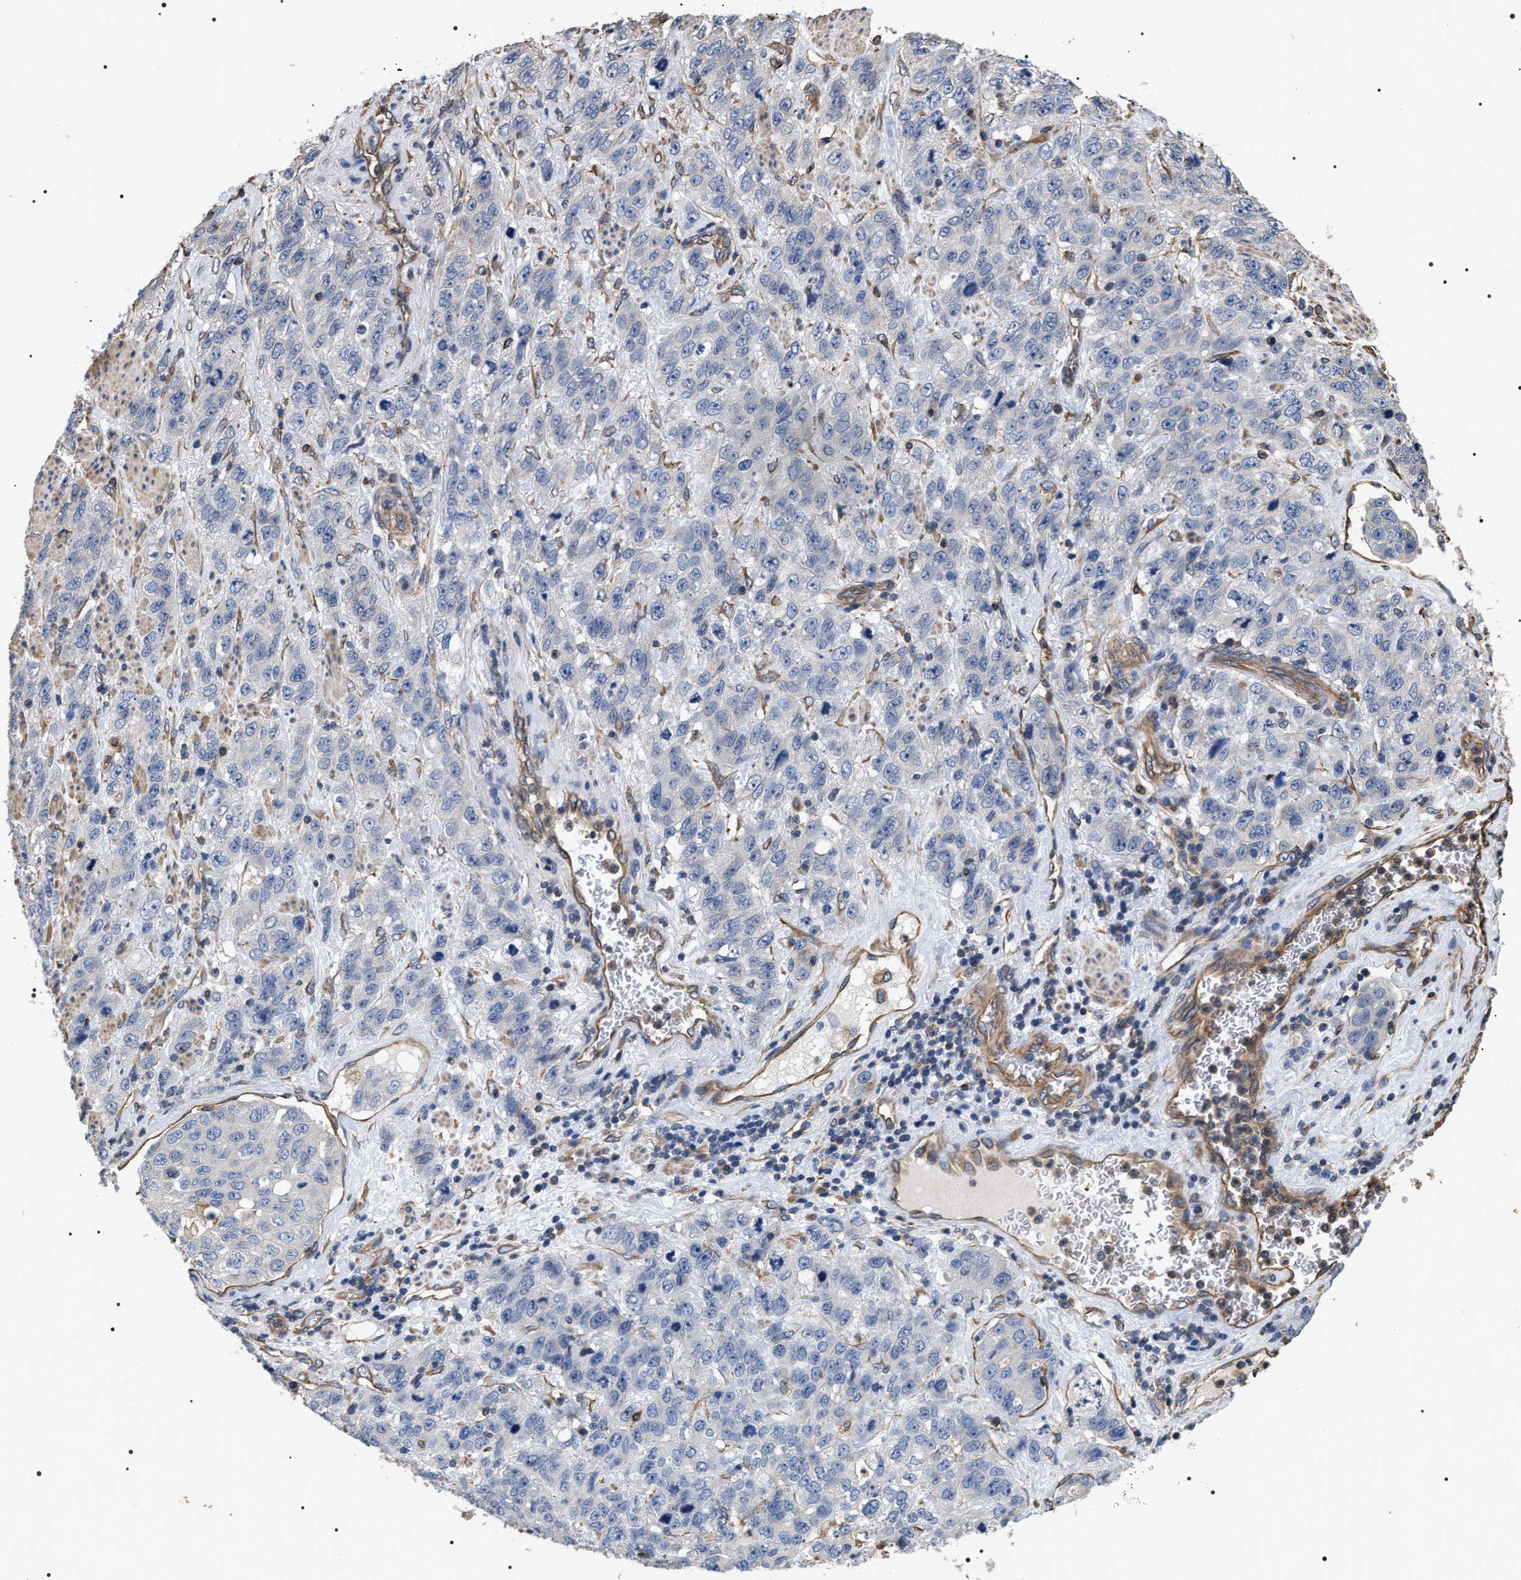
{"staining": {"intensity": "negative", "quantity": "none", "location": "none"}, "tissue": "stomach cancer", "cell_type": "Tumor cells", "image_type": "cancer", "snomed": [{"axis": "morphology", "description": "Adenocarcinoma, NOS"}, {"axis": "topography", "description": "Stomach"}], "caption": "Immunohistochemistry of adenocarcinoma (stomach) reveals no positivity in tumor cells.", "gene": "TSPAN33", "patient": {"sex": "male", "age": 48}}